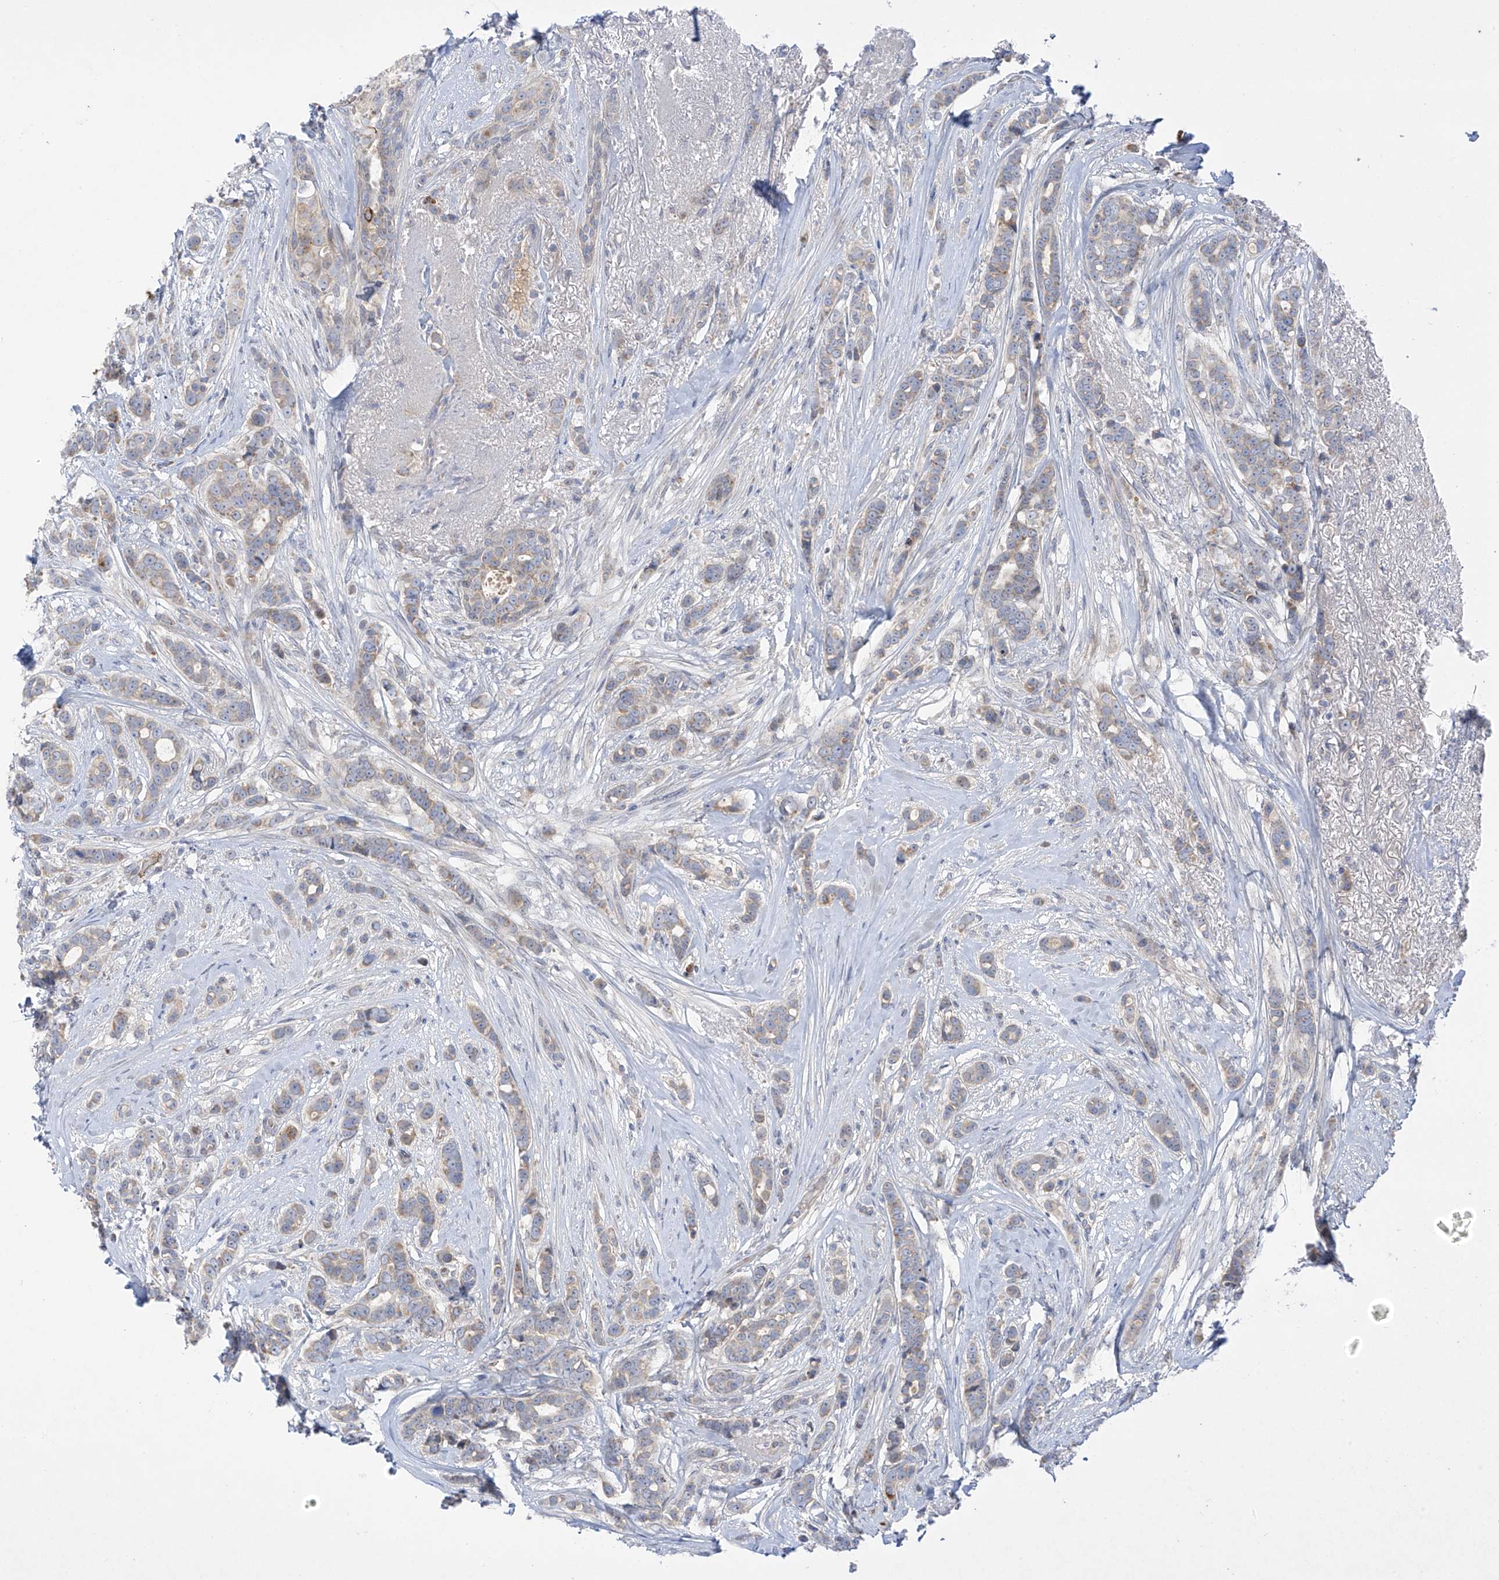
{"staining": {"intensity": "weak", "quantity": "25%-75%", "location": "cytoplasmic/membranous"}, "tissue": "breast cancer", "cell_type": "Tumor cells", "image_type": "cancer", "snomed": [{"axis": "morphology", "description": "Lobular carcinoma"}, {"axis": "topography", "description": "Breast"}], "caption": "Protein expression analysis of breast cancer (lobular carcinoma) exhibits weak cytoplasmic/membranous staining in about 25%-75% of tumor cells.", "gene": "METTL18", "patient": {"sex": "female", "age": 51}}